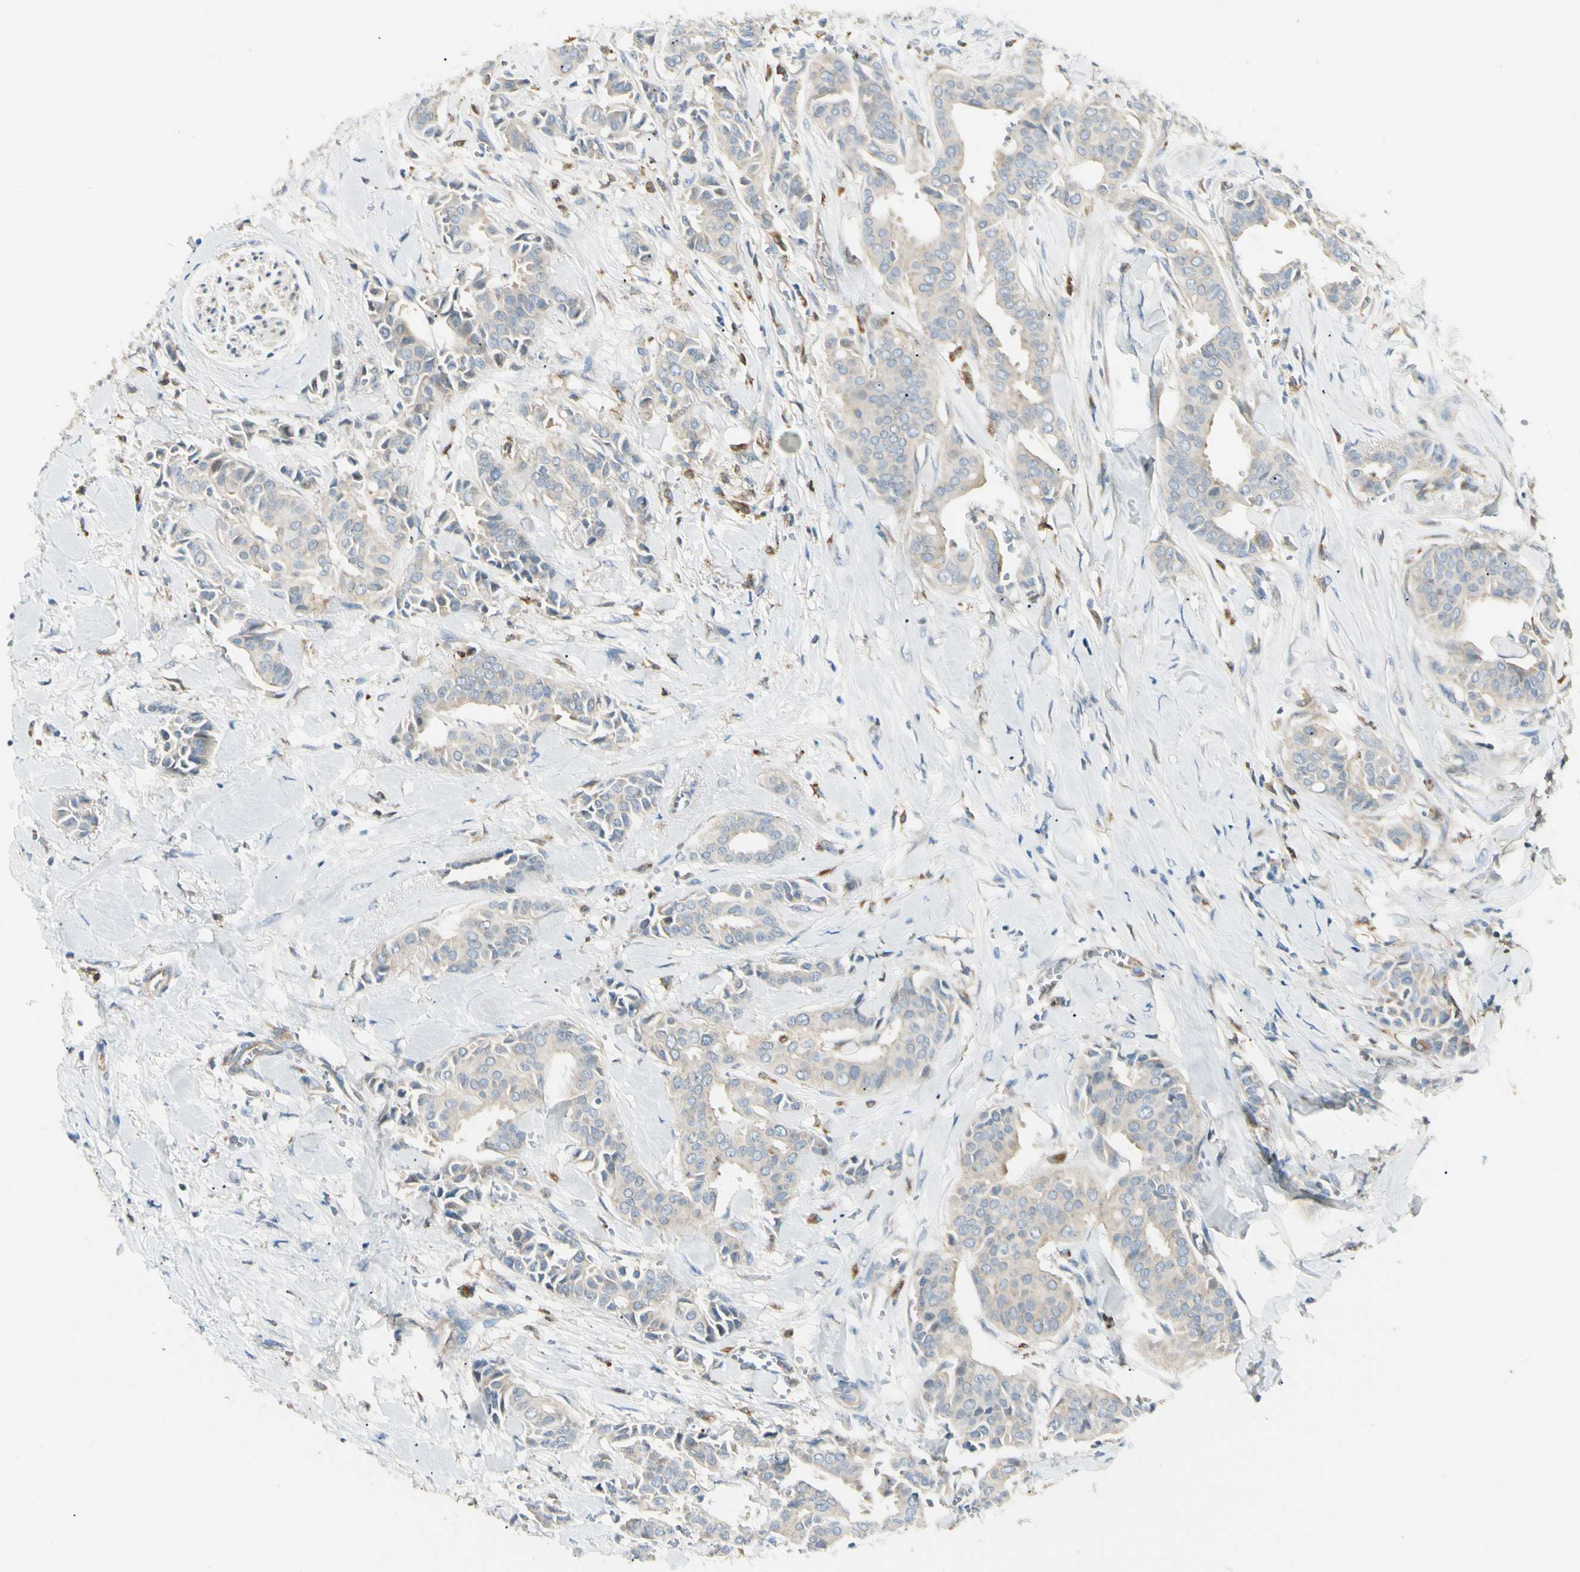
{"staining": {"intensity": "weak", "quantity": "25%-75%", "location": "cytoplasmic/membranous"}, "tissue": "head and neck cancer", "cell_type": "Tumor cells", "image_type": "cancer", "snomed": [{"axis": "morphology", "description": "Adenocarcinoma, NOS"}, {"axis": "topography", "description": "Salivary gland"}, {"axis": "topography", "description": "Head-Neck"}], "caption": "Immunohistochemical staining of head and neck cancer (adenocarcinoma) demonstrates low levels of weak cytoplasmic/membranous protein expression in approximately 25%-75% of tumor cells.", "gene": "LPCAT2", "patient": {"sex": "female", "age": 59}}